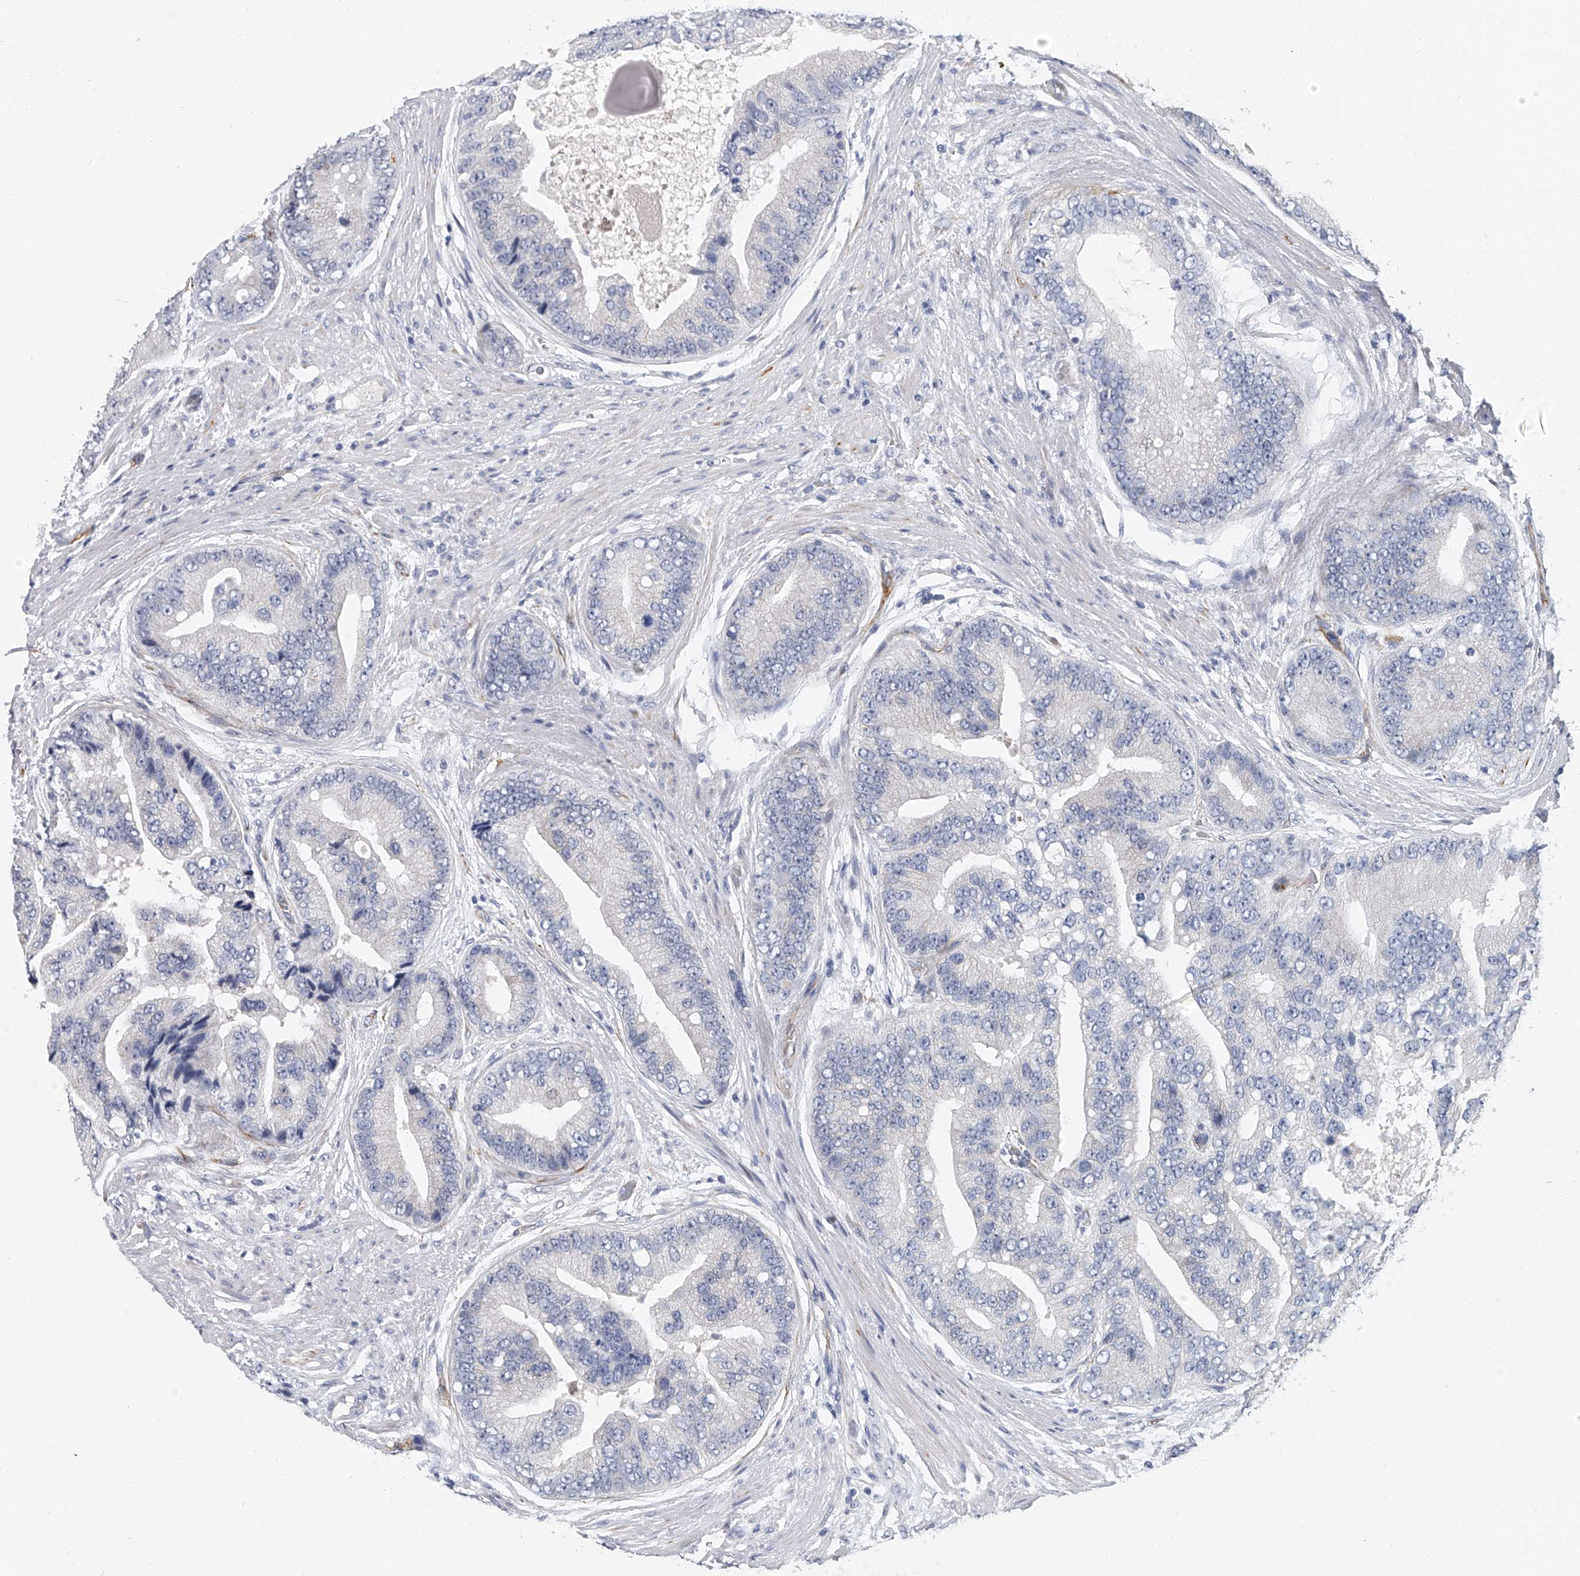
{"staining": {"intensity": "negative", "quantity": "none", "location": "none"}, "tissue": "prostate cancer", "cell_type": "Tumor cells", "image_type": "cancer", "snomed": [{"axis": "morphology", "description": "Adenocarcinoma, High grade"}, {"axis": "topography", "description": "Prostate"}], "caption": "There is no significant positivity in tumor cells of prostate cancer (adenocarcinoma (high-grade)).", "gene": "KIRREL1", "patient": {"sex": "male", "age": 70}}